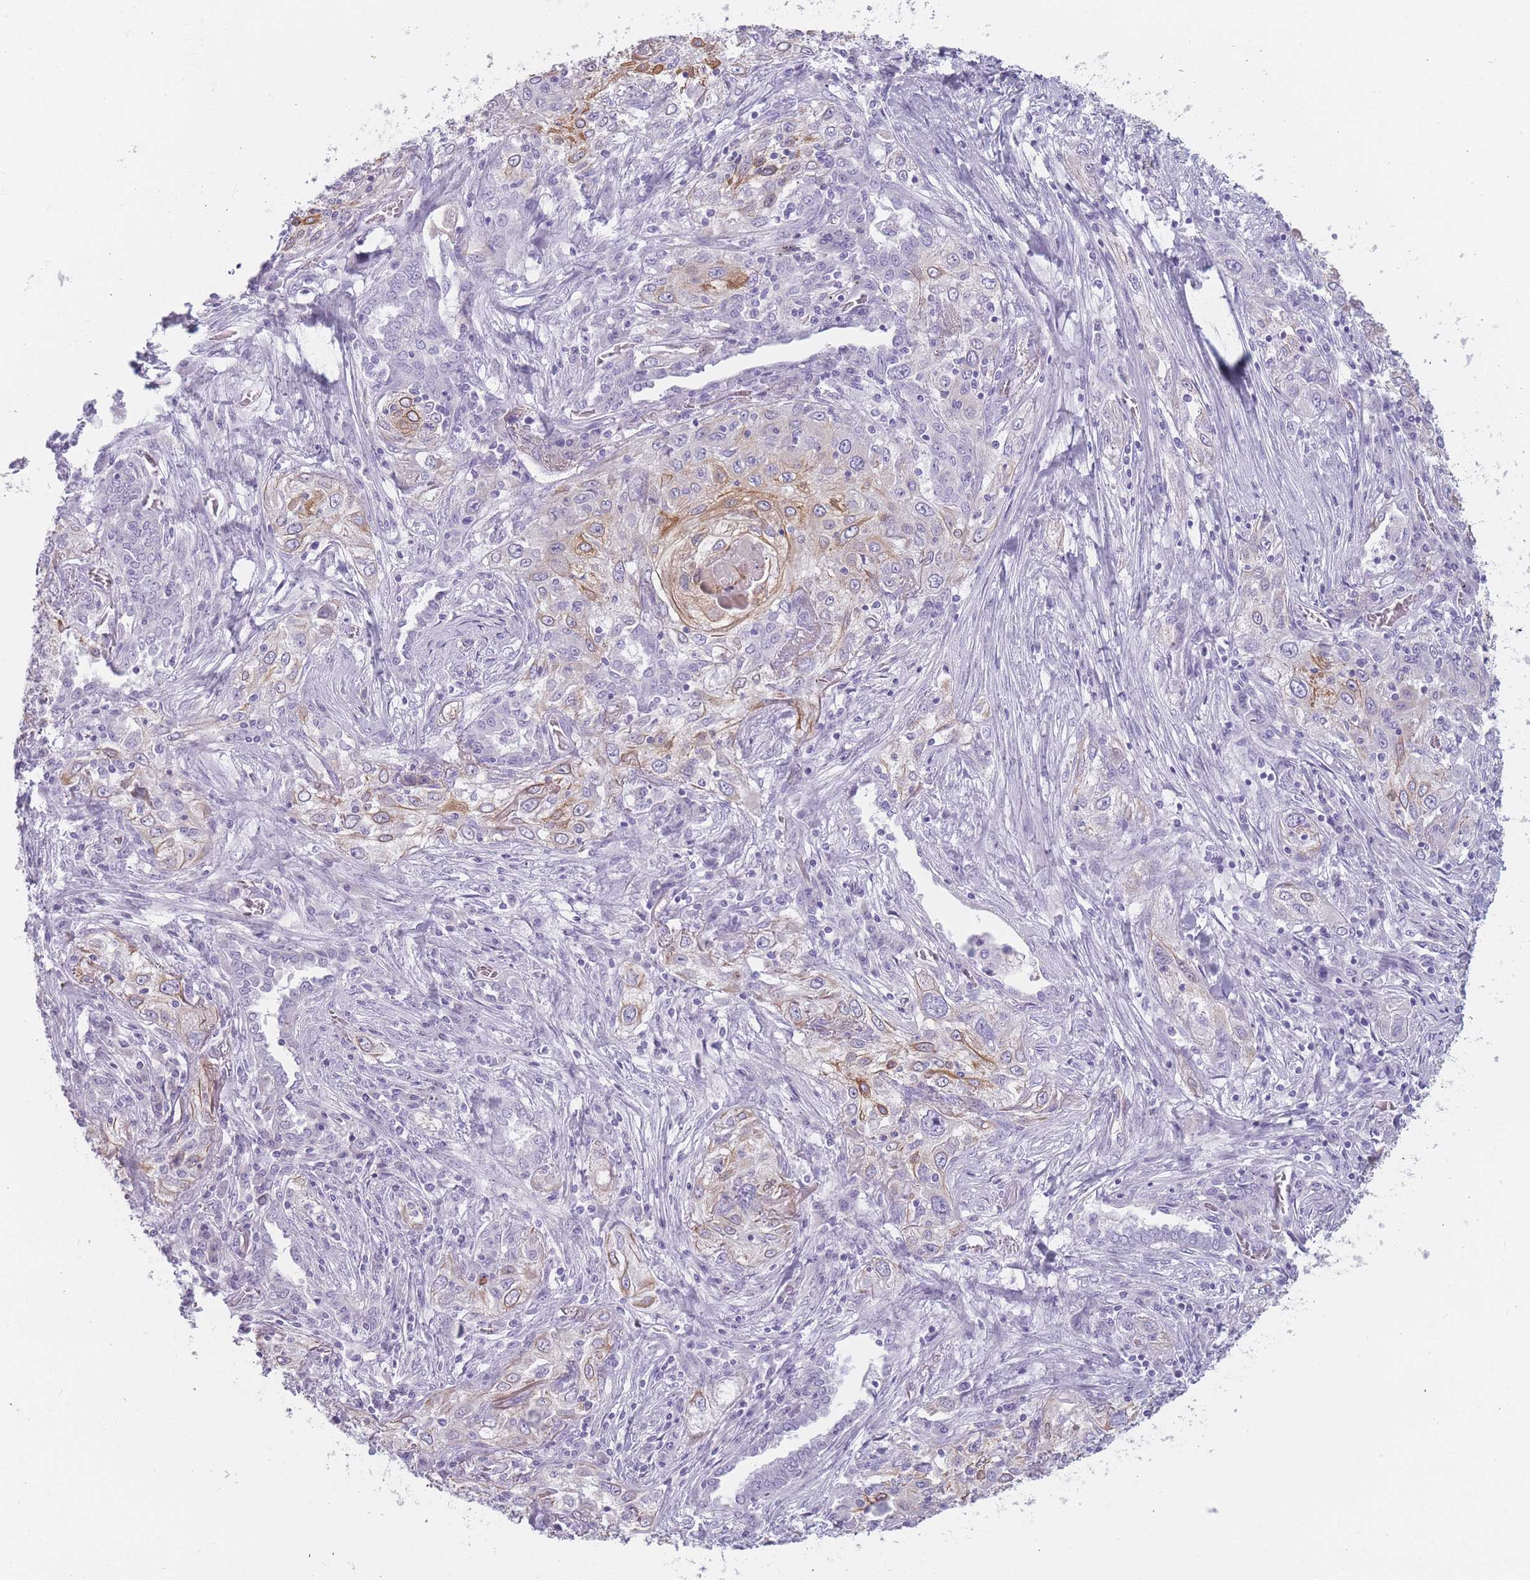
{"staining": {"intensity": "strong", "quantity": "<25%", "location": "cytoplasmic/membranous"}, "tissue": "lung cancer", "cell_type": "Tumor cells", "image_type": "cancer", "snomed": [{"axis": "morphology", "description": "Squamous cell carcinoma, NOS"}, {"axis": "topography", "description": "Lung"}], "caption": "DAB (3,3'-diaminobenzidine) immunohistochemical staining of lung cancer (squamous cell carcinoma) displays strong cytoplasmic/membranous protein expression in approximately <25% of tumor cells.", "gene": "PPFIA3", "patient": {"sex": "female", "age": 69}}